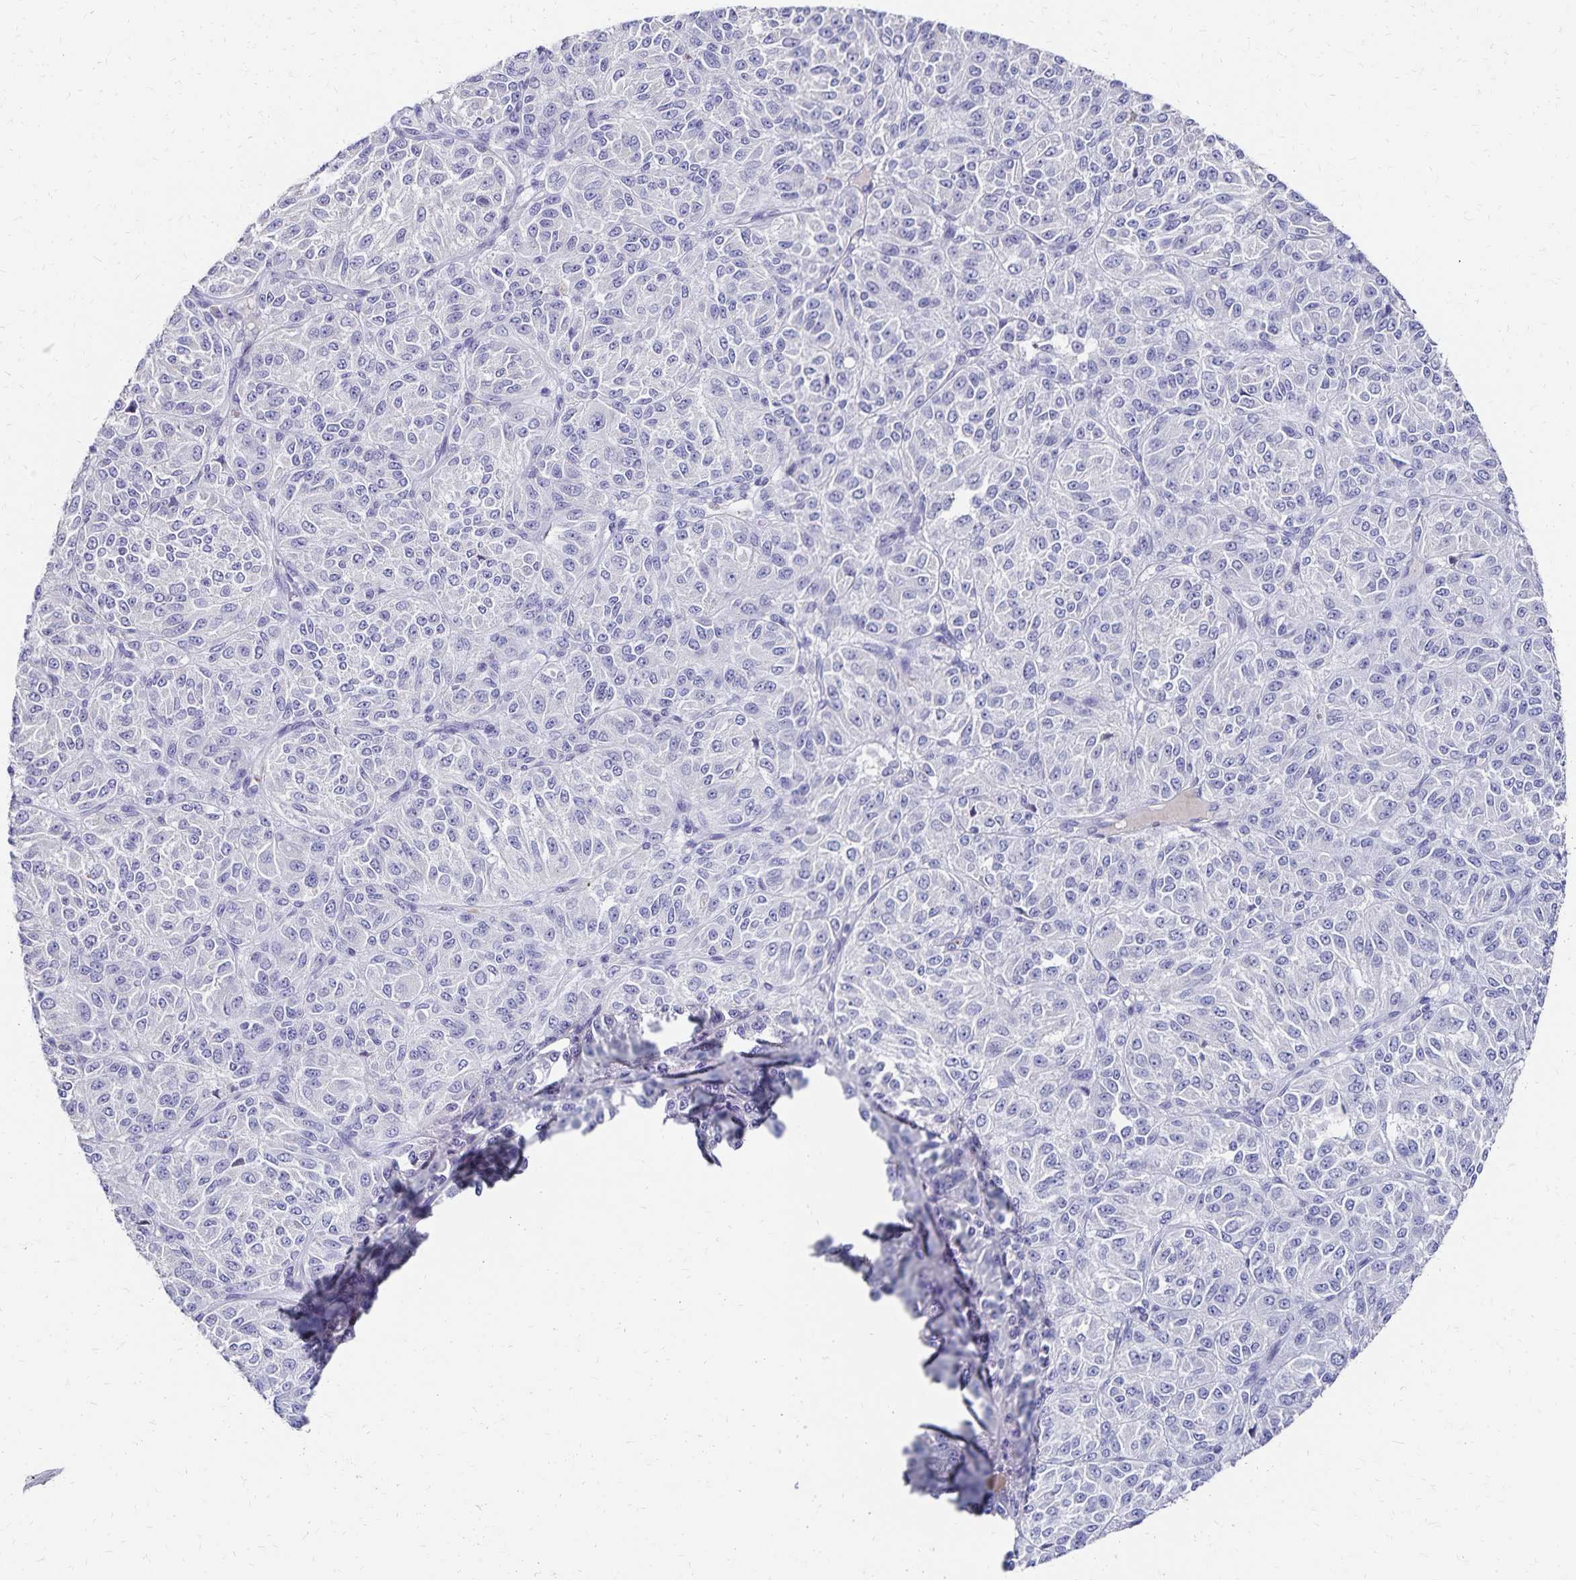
{"staining": {"intensity": "negative", "quantity": "none", "location": "none"}, "tissue": "melanoma", "cell_type": "Tumor cells", "image_type": "cancer", "snomed": [{"axis": "morphology", "description": "Malignant melanoma, Metastatic site"}, {"axis": "topography", "description": "Brain"}], "caption": "Immunohistochemistry of melanoma reveals no positivity in tumor cells.", "gene": "PAX5", "patient": {"sex": "female", "age": 56}}